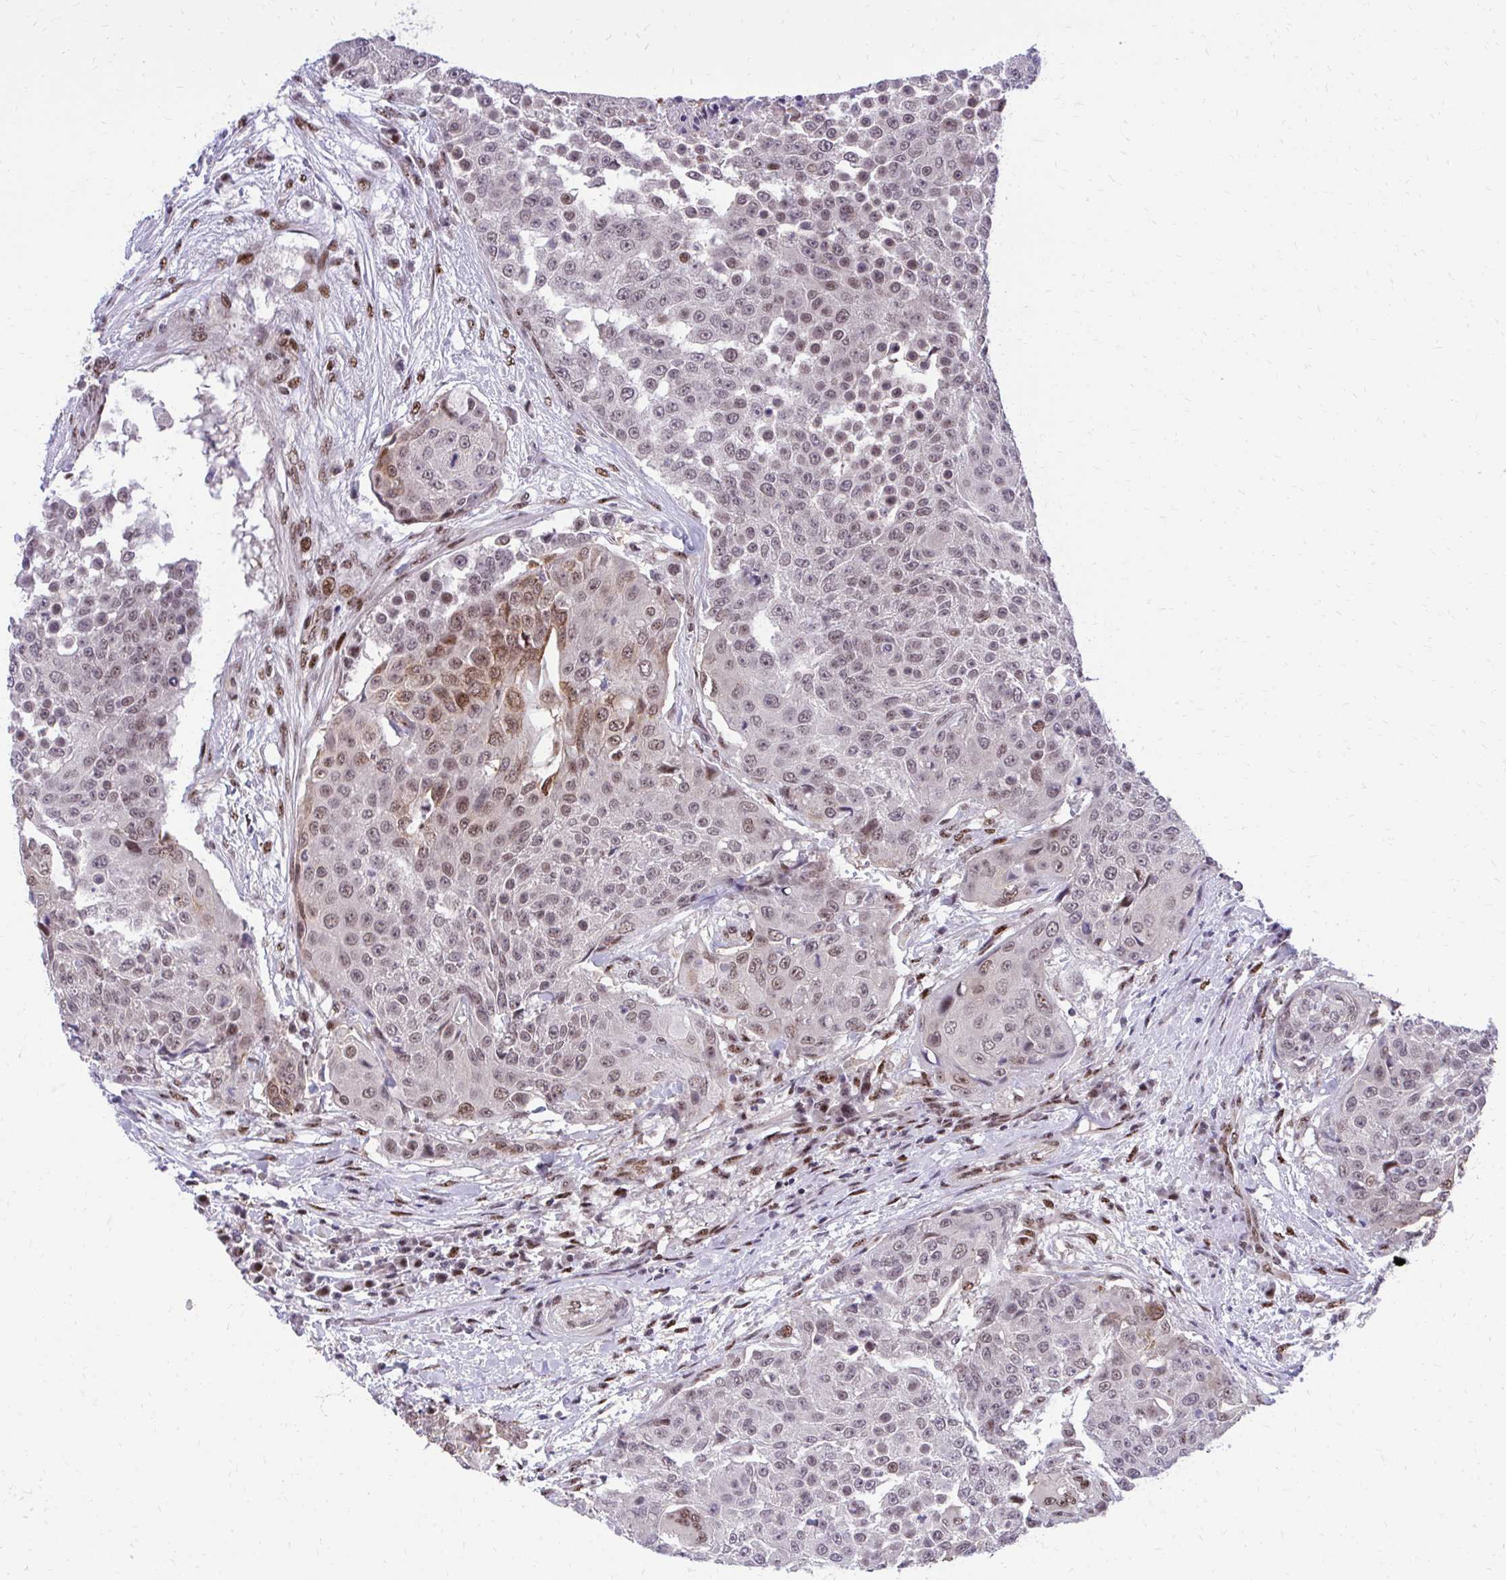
{"staining": {"intensity": "moderate", "quantity": ">75%", "location": "cytoplasmic/membranous,nuclear"}, "tissue": "urothelial cancer", "cell_type": "Tumor cells", "image_type": "cancer", "snomed": [{"axis": "morphology", "description": "Urothelial carcinoma, High grade"}, {"axis": "topography", "description": "Urinary bladder"}], "caption": "The image reveals a brown stain indicating the presence of a protein in the cytoplasmic/membranous and nuclear of tumor cells in urothelial cancer.", "gene": "HOXA4", "patient": {"sex": "female", "age": 63}}